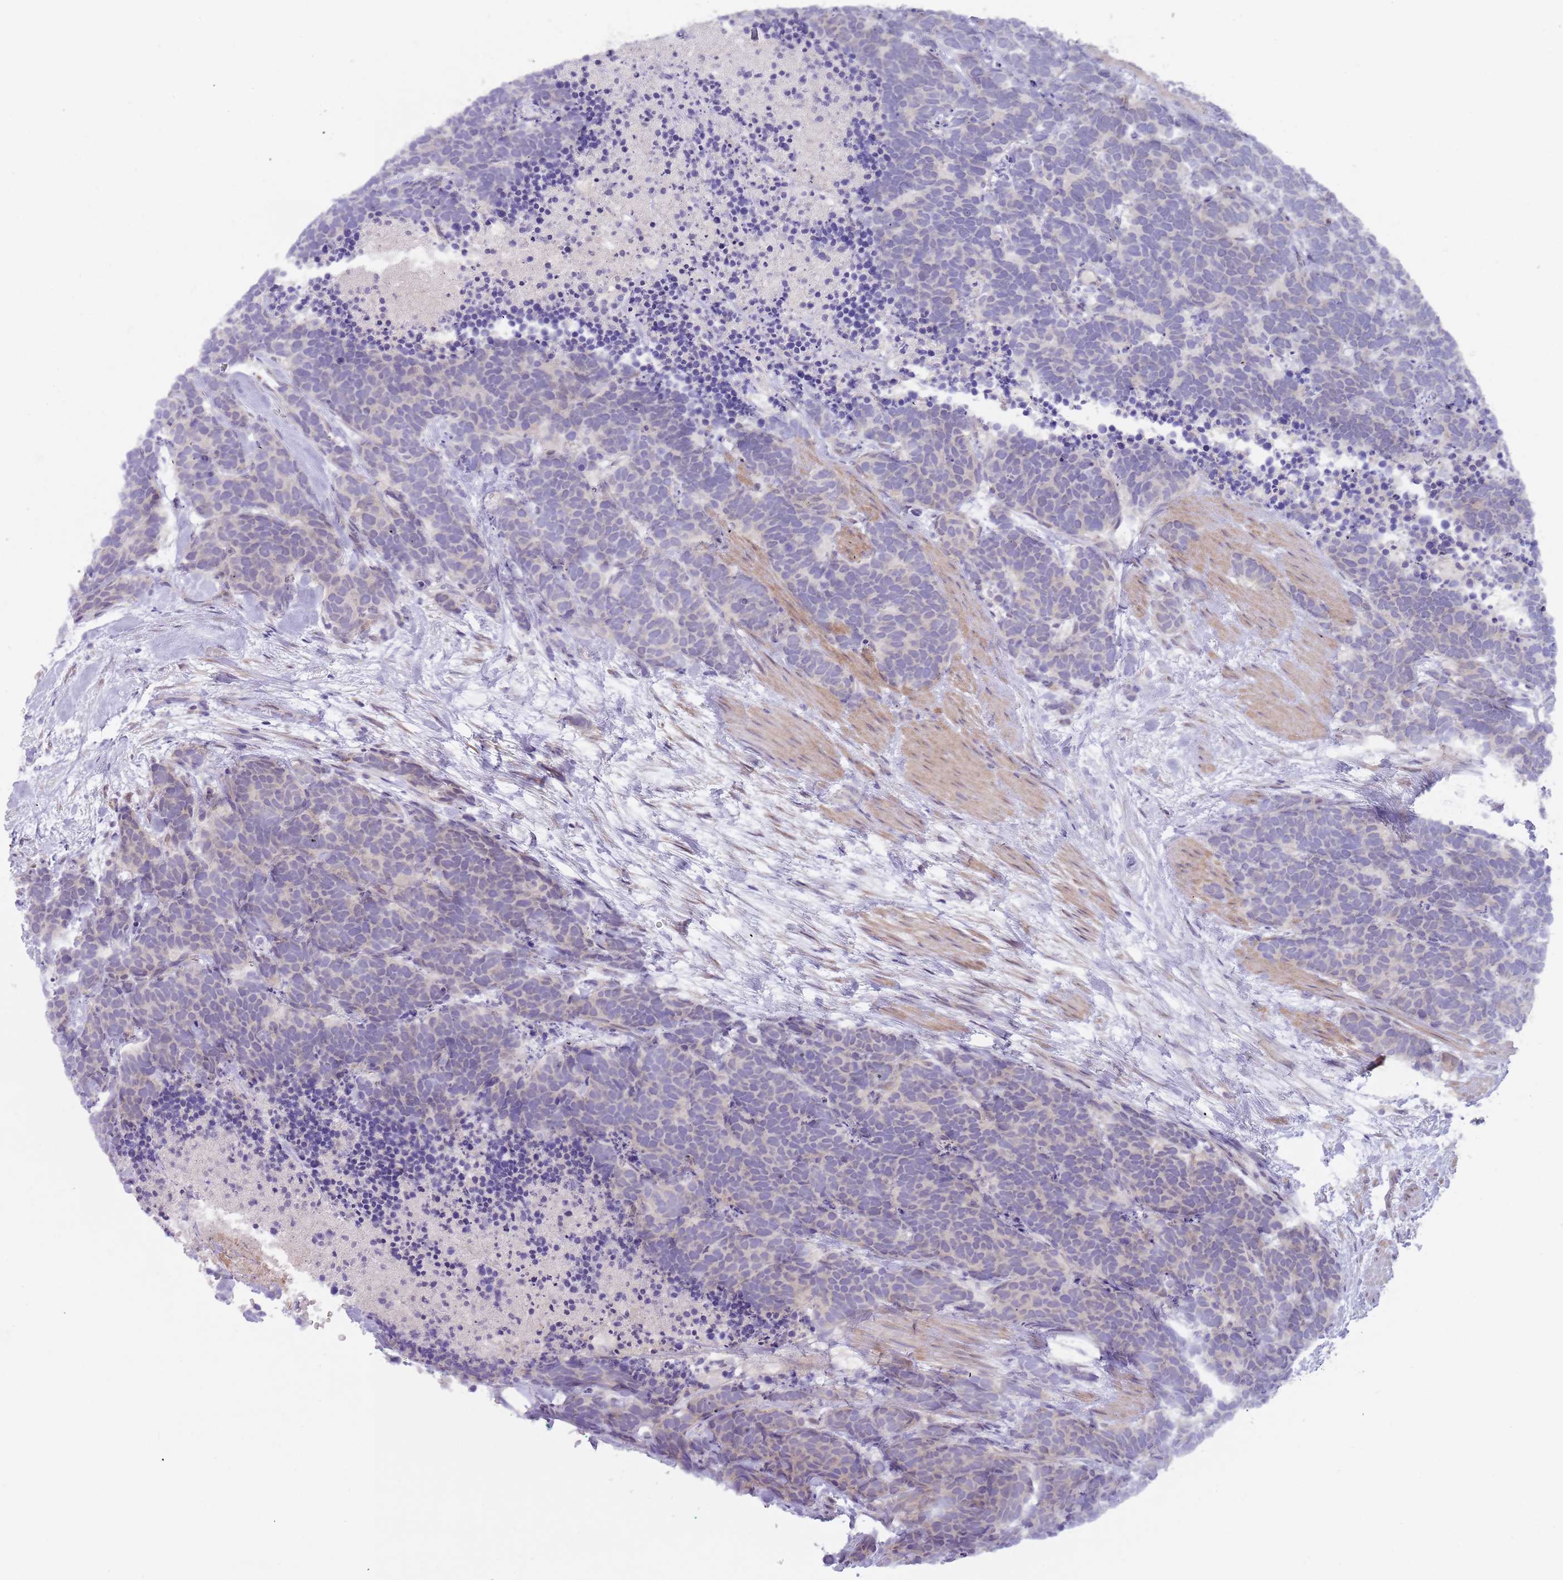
{"staining": {"intensity": "negative", "quantity": "none", "location": "none"}, "tissue": "carcinoid", "cell_type": "Tumor cells", "image_type": "cancer", "snomed": [{"axis": "morphology", "description": "Carcinoma, NOS"}, {"axis": "morphology", "description": "Carcinoid, malignant, NOS"}, {"axis": "topography", "description": "Prostate"}], "caption": "Malignant carcinoid was stained to show a protein in brown. There is no significant staining in tumor cells.", "gene": "PRAC1", "patient": {"sex": "male", "age": 57}}